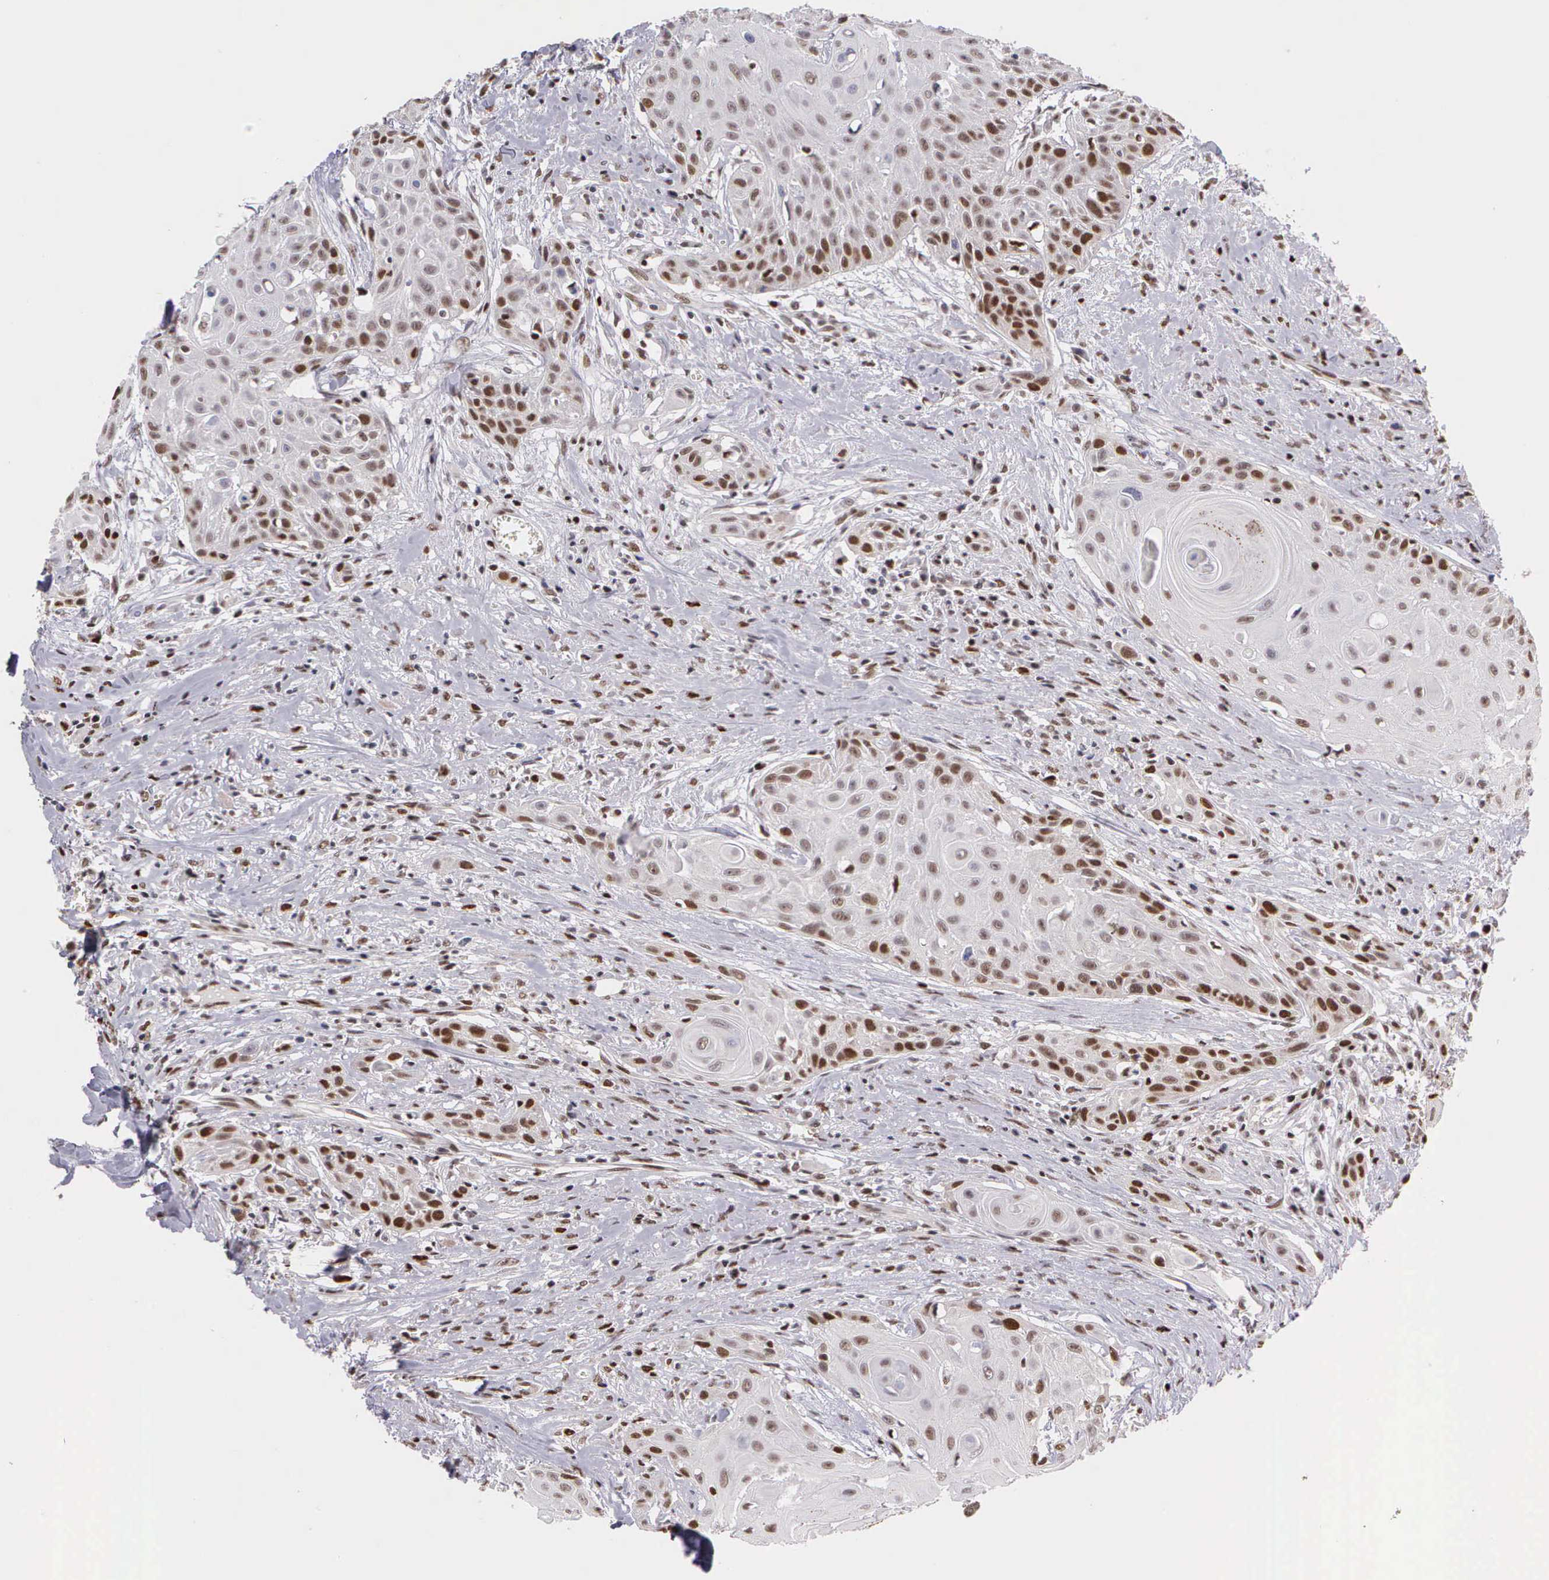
{"staining": {"intensity": "moderate", "quantity": "25%-75%", "location": "nuclear"}, "tissue": "head and neck cancer", "cell_type": "Tumor cells", "image_type": "cancer", "snomed": [{"axis": "morphology", "description": "Squamous cell carcinoma, NOS"}, {"axis": "morphology", "description": "Squamous cell carcinoma, metastatic, NOS"}, {"axis": "topography", "description": "Lymph node"}, {"axis": "topography", "description": "Salivary gland"}, {"axis": "topography", "description": "Head-Neck"}], "caption": "This histopathology image reveals head and neck squamous cell carcinoma stained with IHC to label a protein in brown. The nuclear of tumor cells show moderate positivity for the protein. Nuclei are counter-stained blue.", "gene": "UBR7", "patient": {"sex": "female", "age": 74}}